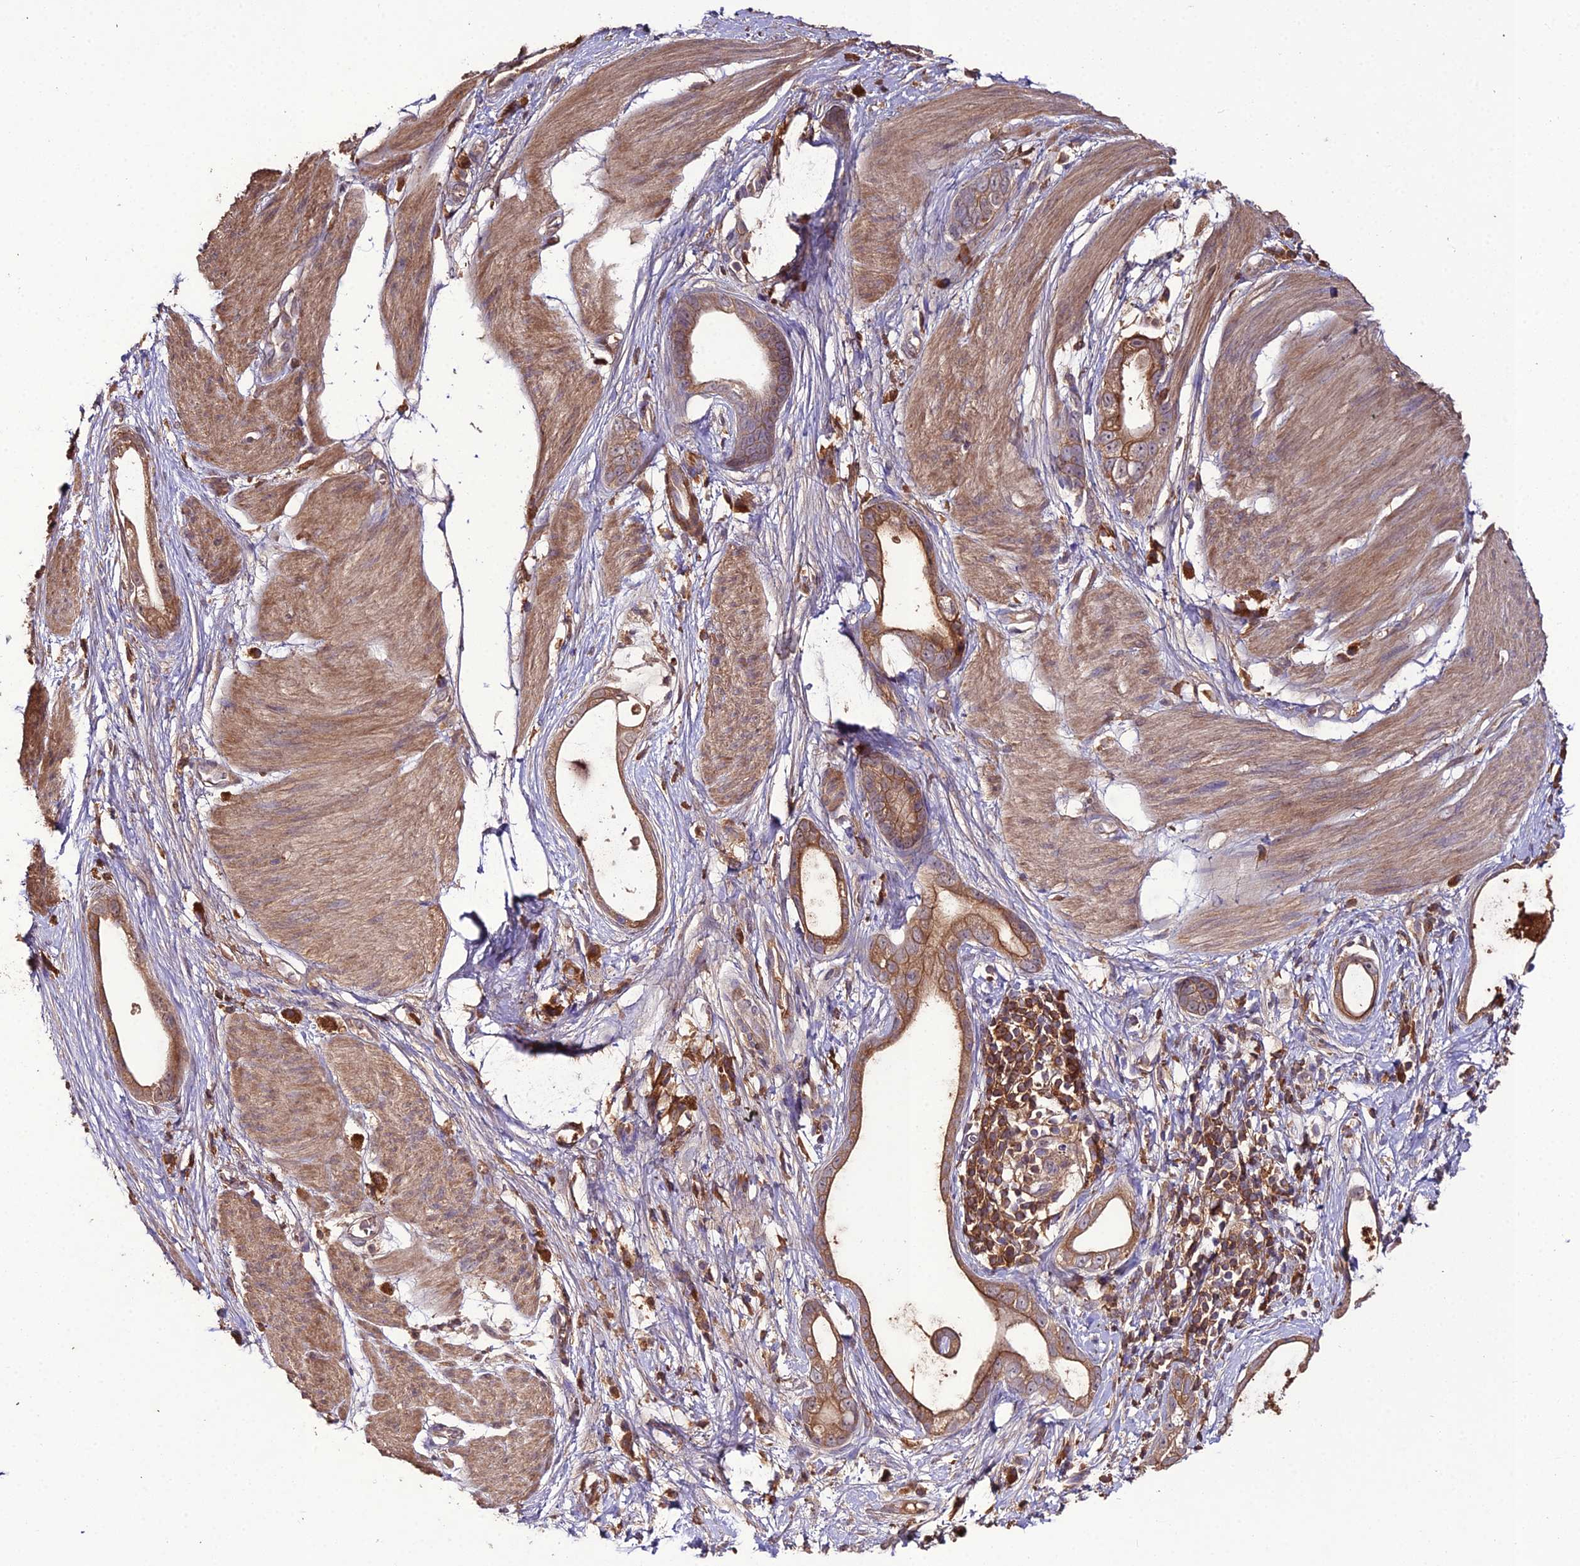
{"staining": {"intensity": "moderate", "quantity": ">75%", "location": "cytoplasmic/membranous"}, "tissue": "stomach cancer", "cell_type": "Tumor cells", "image_type": "cancer", "snomed": [{"axis": "morphology", "description": "Adenocarcinoma, NOS"}, {"axis": "topography", "description": "Stomach"}], "caption": "An immunohistochemistry (IHC) photomicrograph of neoplastic tissue is shown. Protein staining in brown shows moderate cytoplasmic/membranous positivity in stomach cancer (adenocarcinoma) within tumor cells.", "gene": "KCTD16", "patient": {"sex": "male", "age": 55}}